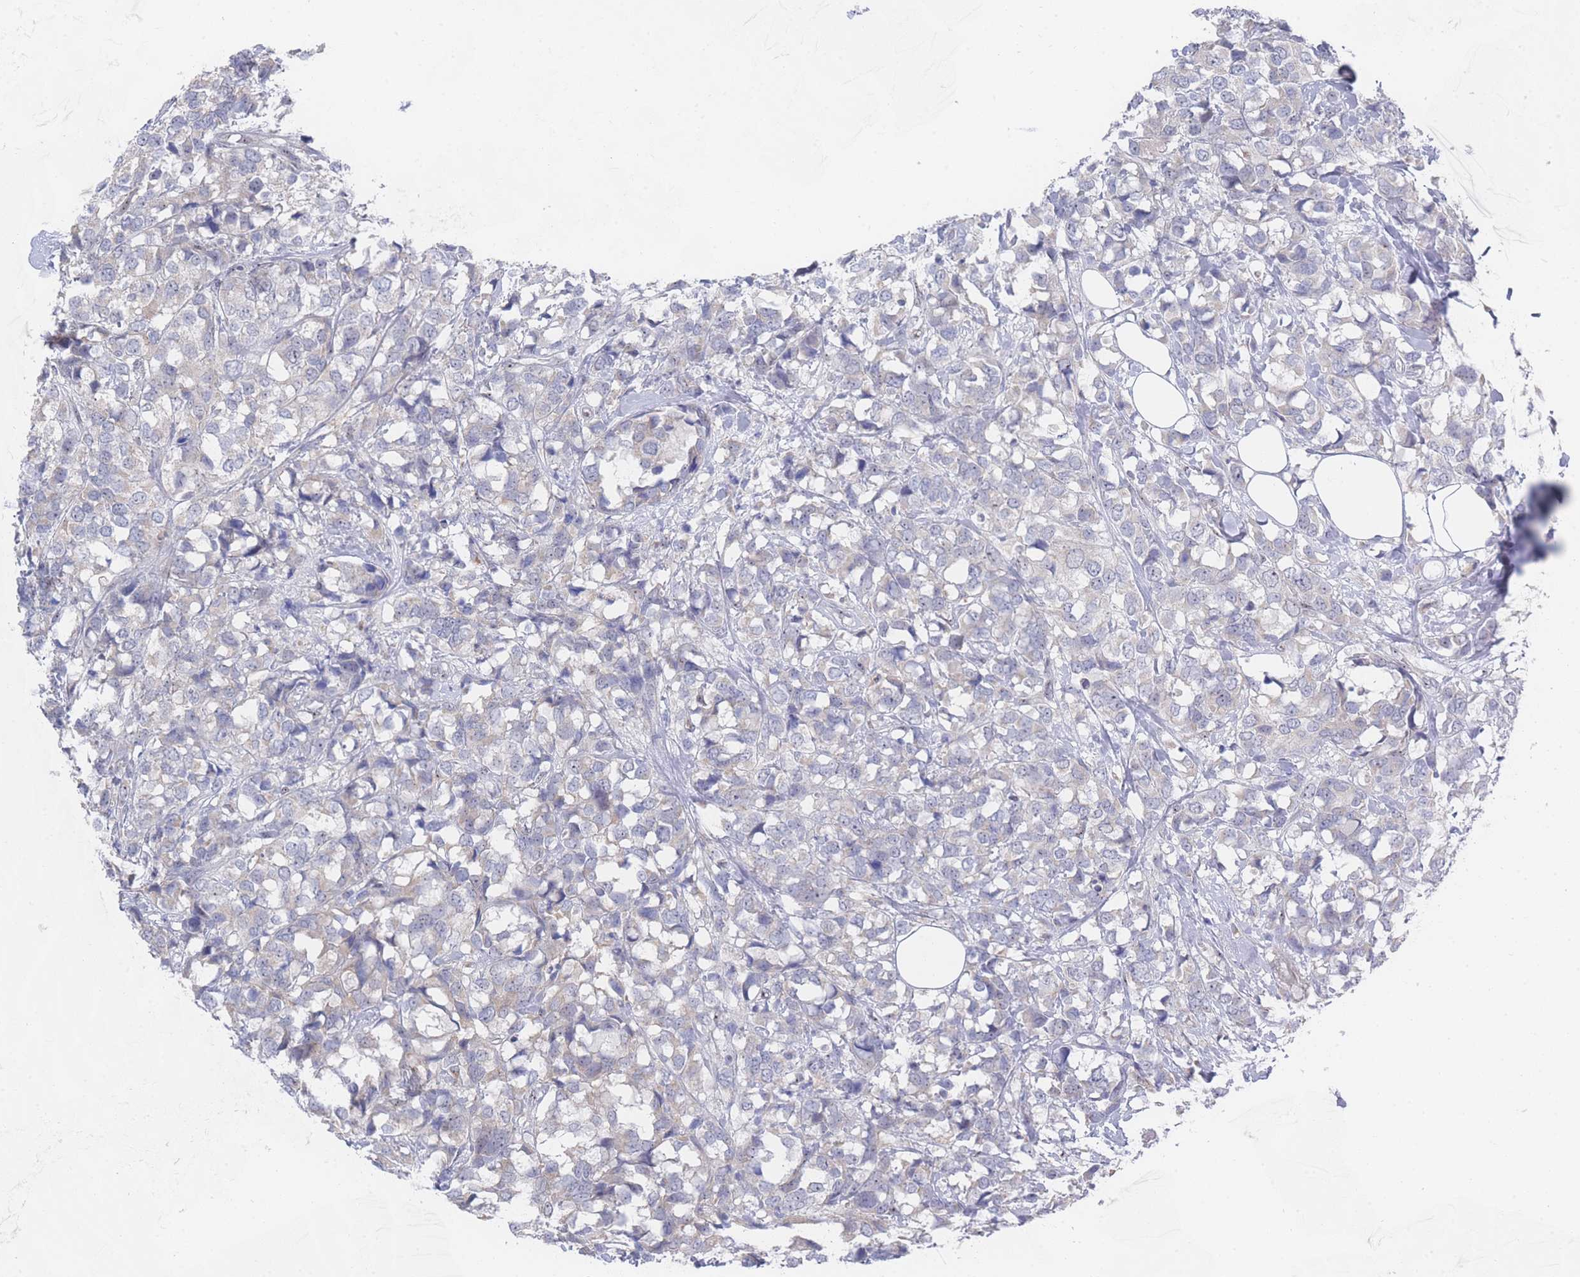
{"staining": {"intensity": "weak", "quantity": "<25%", "location": "cytoplasmic/membranous"}, "tissue": "breast cancer", "cell_type": "Tumor cells", "image_type": "cancer", "snomed": [{"axis": "morphology", "description": "Lobular carcinoma"}, {"axis": "topography", "description": "Breast"}], "caption": "Immunohistochemical staining of lobular carcinoma (breast) shows no significant expression in tumor cells.", "gene": "ZNF142", "patient": {"sex": "female", "age": 59}}